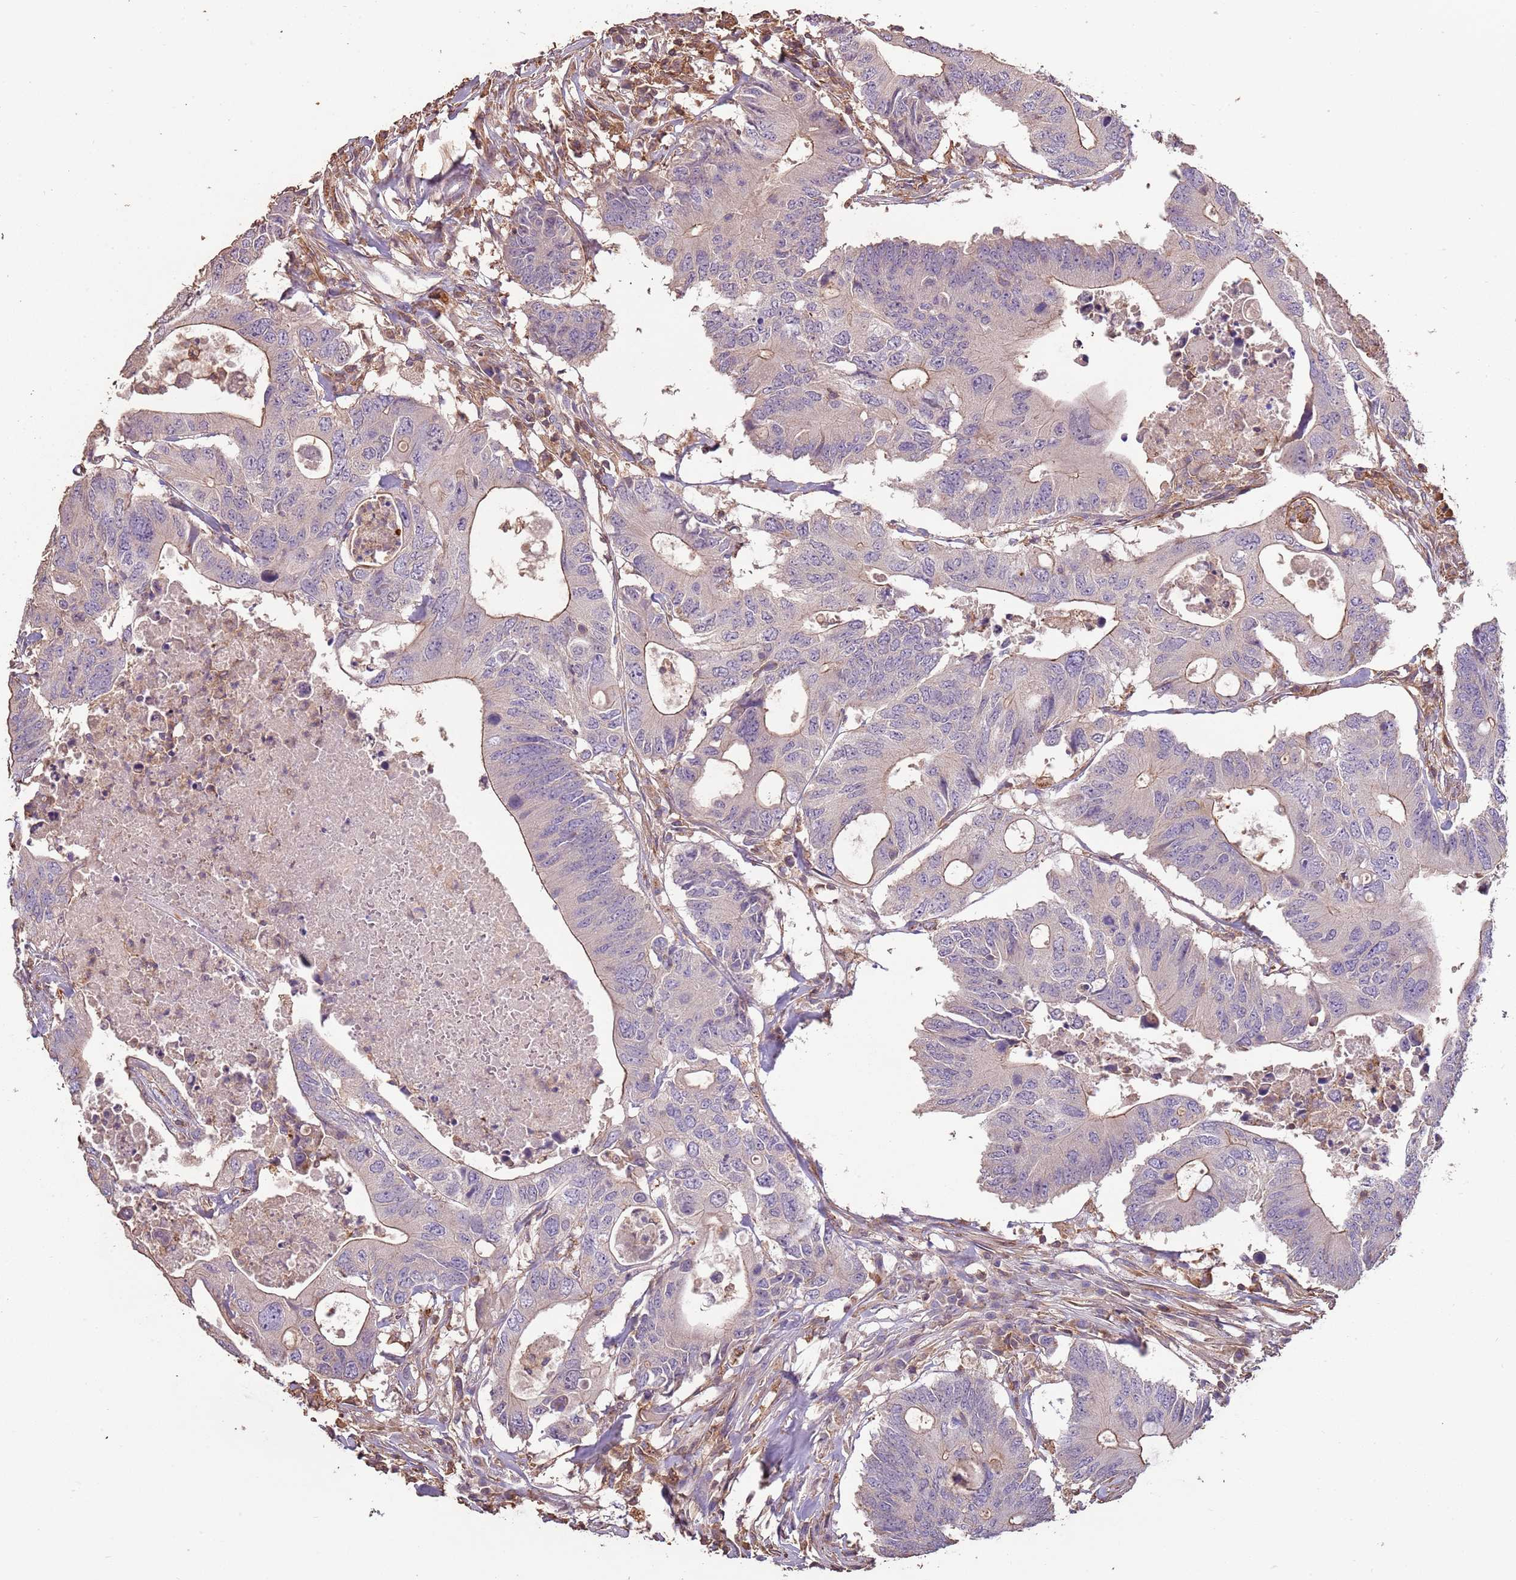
{"staining": {"intensity": "moderate", "quantity": "<25%", "location": "cytoplasmic/membranous"}, "tissue": "colorectal cancer", "cell_type": "Tumor cells", "image_type": "cancer", "snomed": [{"axis": "morphology", "description": "Adenocarcinoma, NOS"}, {"axis": "topography", "description": "Colon"}], "caption": "Colorectal cancer (adenocarcinoma) stained for a protein (brown) exhibits moderate cytoplasmic/membranous positive positivity in approximately <25% of tumor cells.", "gene": "FECH", "patient": {"sex": "male", "age": 71}}